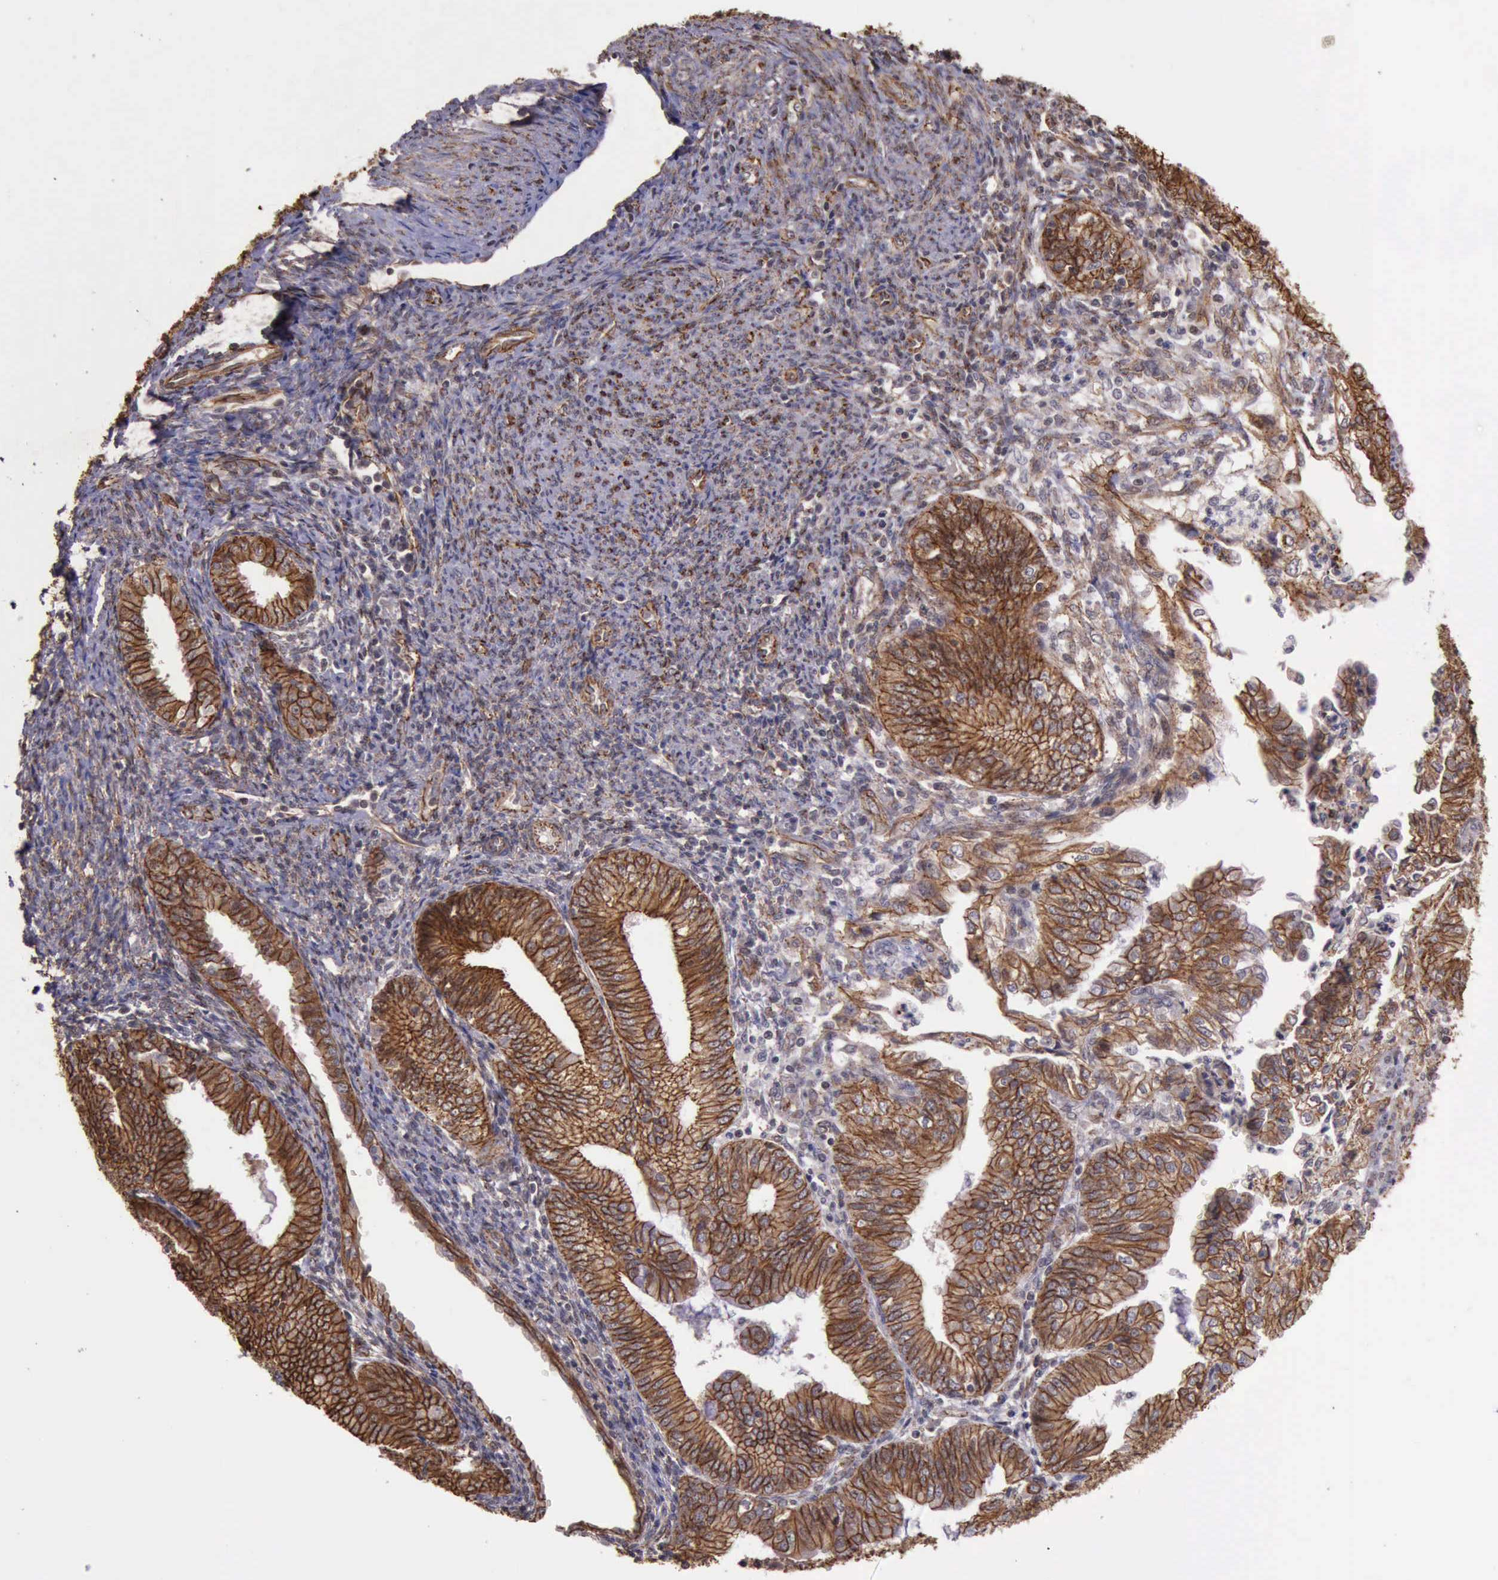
{"staining": {"intensity": "strong", "quantity": ">75%", "location": "cytoplasmic/membranous"}, "tissue": "endometrial cancer", "cell_type": "Tumor cells", "image_type": "cancer", "snomed": [{"axis": "morphology", "description": "Adenocarcinoma, NOS"}, {"axis": "topography", "description": "Endometrium"}], "caption": "DAB (3,3'-diaminobenzidine) immunohistochemical staining of human endometrial cancer demonstrates strong cytoplasmic/membranous protein positivity in approximately >75% of tumor cells.", "gene": "CTNNB1", "patient": {"sex": "female", "age": 55}}